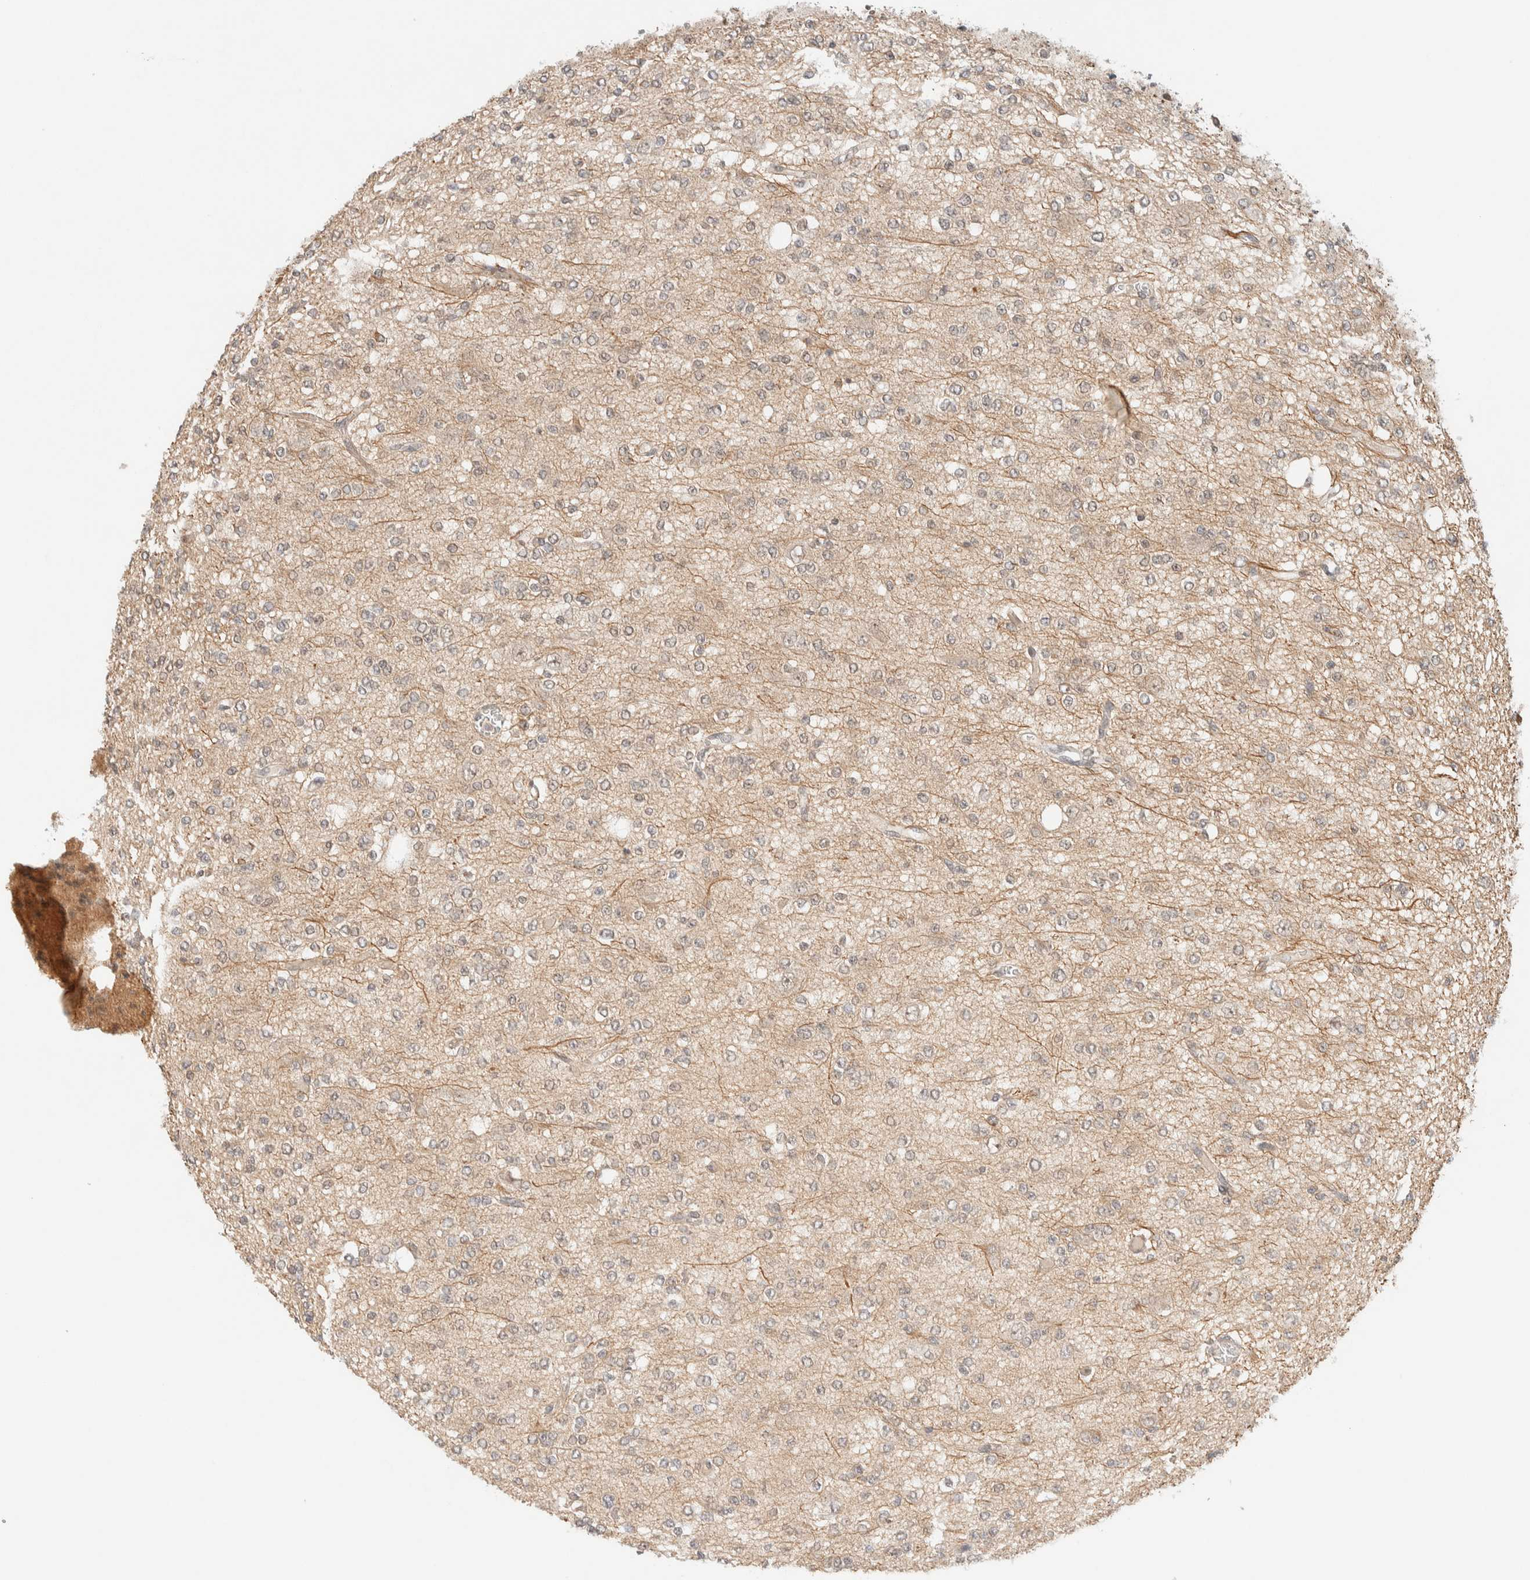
{"staining": {"intensity": "negative", "quantity": "none", "location": "none"}, "tissue": "glioma", "cell_type": "Tumor cells", "image_type": "cancer", "snomed": [{"axis": "morphology", "description": "Glioma, malignant, Low grade"}, {"axis": "topography", "description": "Brain"}], "caption": "IHC of human glioma exhibits no staining in tumor cells.", "gene": "C8orf76", "patient": {"sex": "male", "age": 38}}